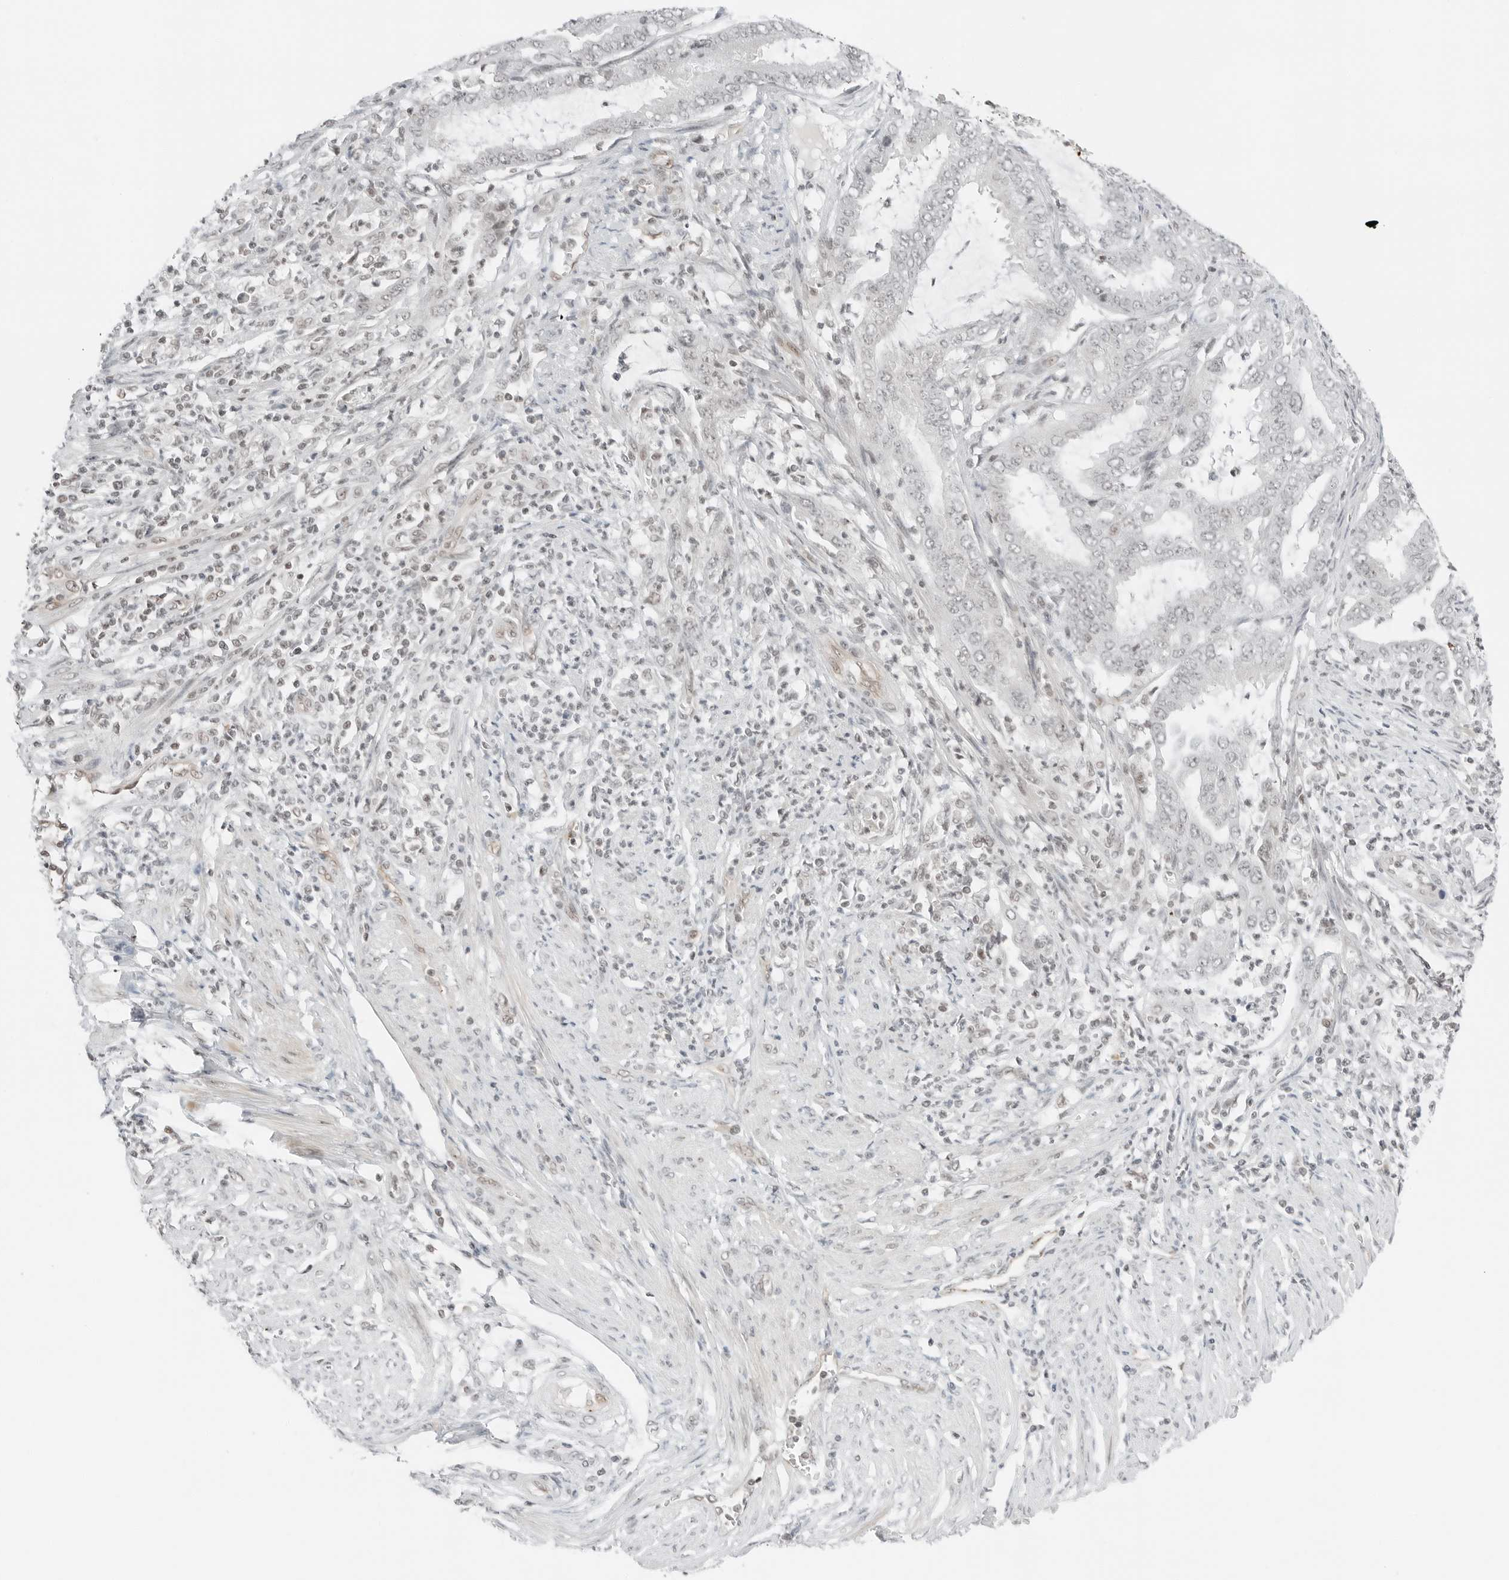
{"staining": {"intensity": "negative", "quantity": "none", "location": "none"}, "tissue": "endometrial cancer", "cell_type": "Tumor cells", "image_type": "cancer", "snomed": [{"axis": "morphology", "description": "Adenocarcinoma, NOS"}, {"axis": "topography", "description": "Endometrium"}], "caption": "DAB immunohistochemical staining of endometrial adenocarcinoma shows no significant expression in tumor cells.", "gene": "CRTC2", "patient": {"sex": "female", "age": 51}}